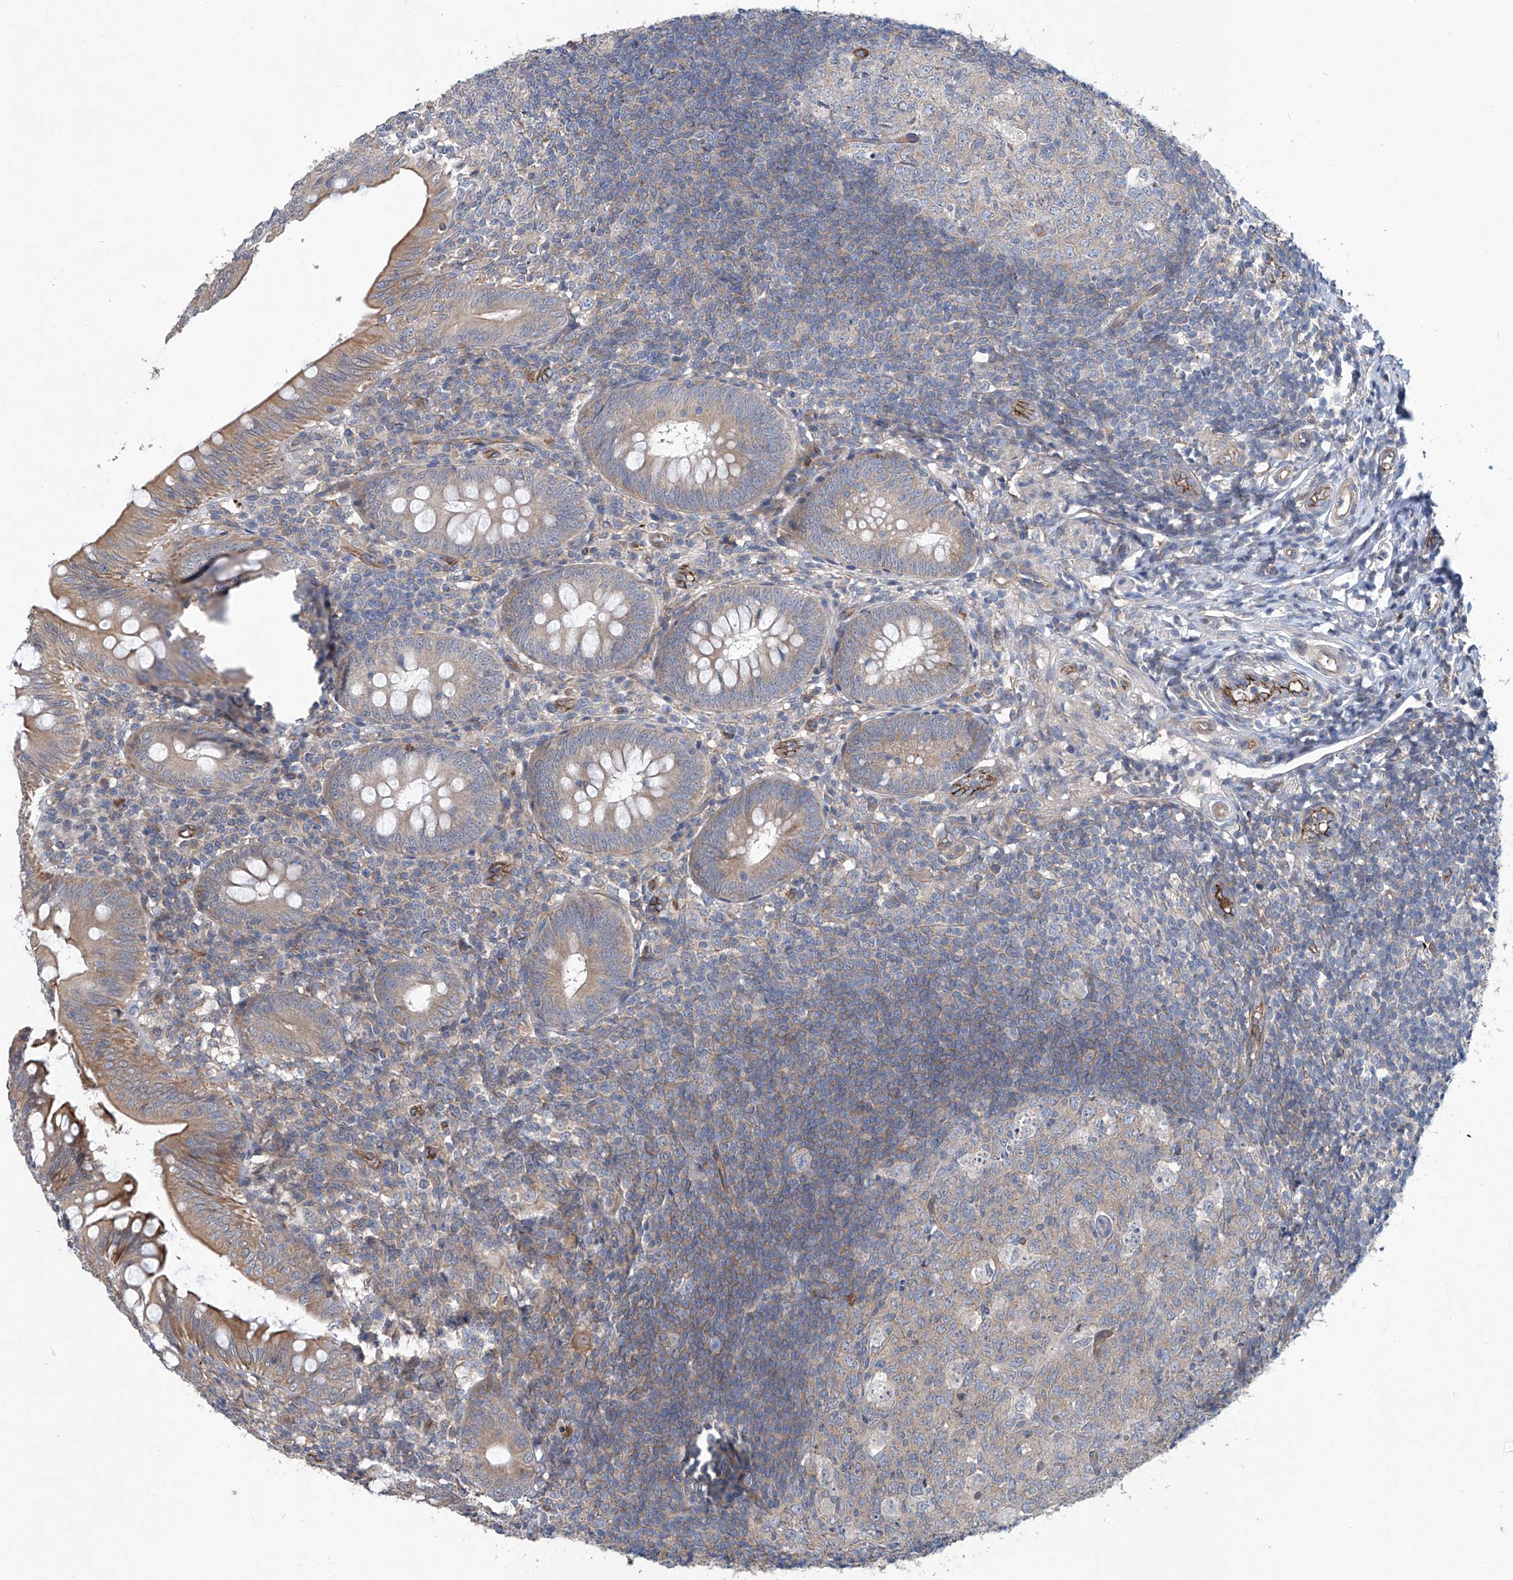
{"staining": {"intensity": "moderate", "quantity": "25%-75%", "location": "cytoplasmic/membranous"}, "tissue": "appendix", "cell_type": "Glandular cells", "image_type": "normal", "snomed": [{"axis": "morphology", "description": "Normal tissue, NOS"}, {"axis": "topography", "description": "Appendix"}], "caption": "Glandular cells reveal medium levels of moderate cytoplasmic/membranous positivity in approximately 25%-75% of cells in benign appendix.", "gene": "EIF2D", "patient": {"sex": "male", "age": 14}}